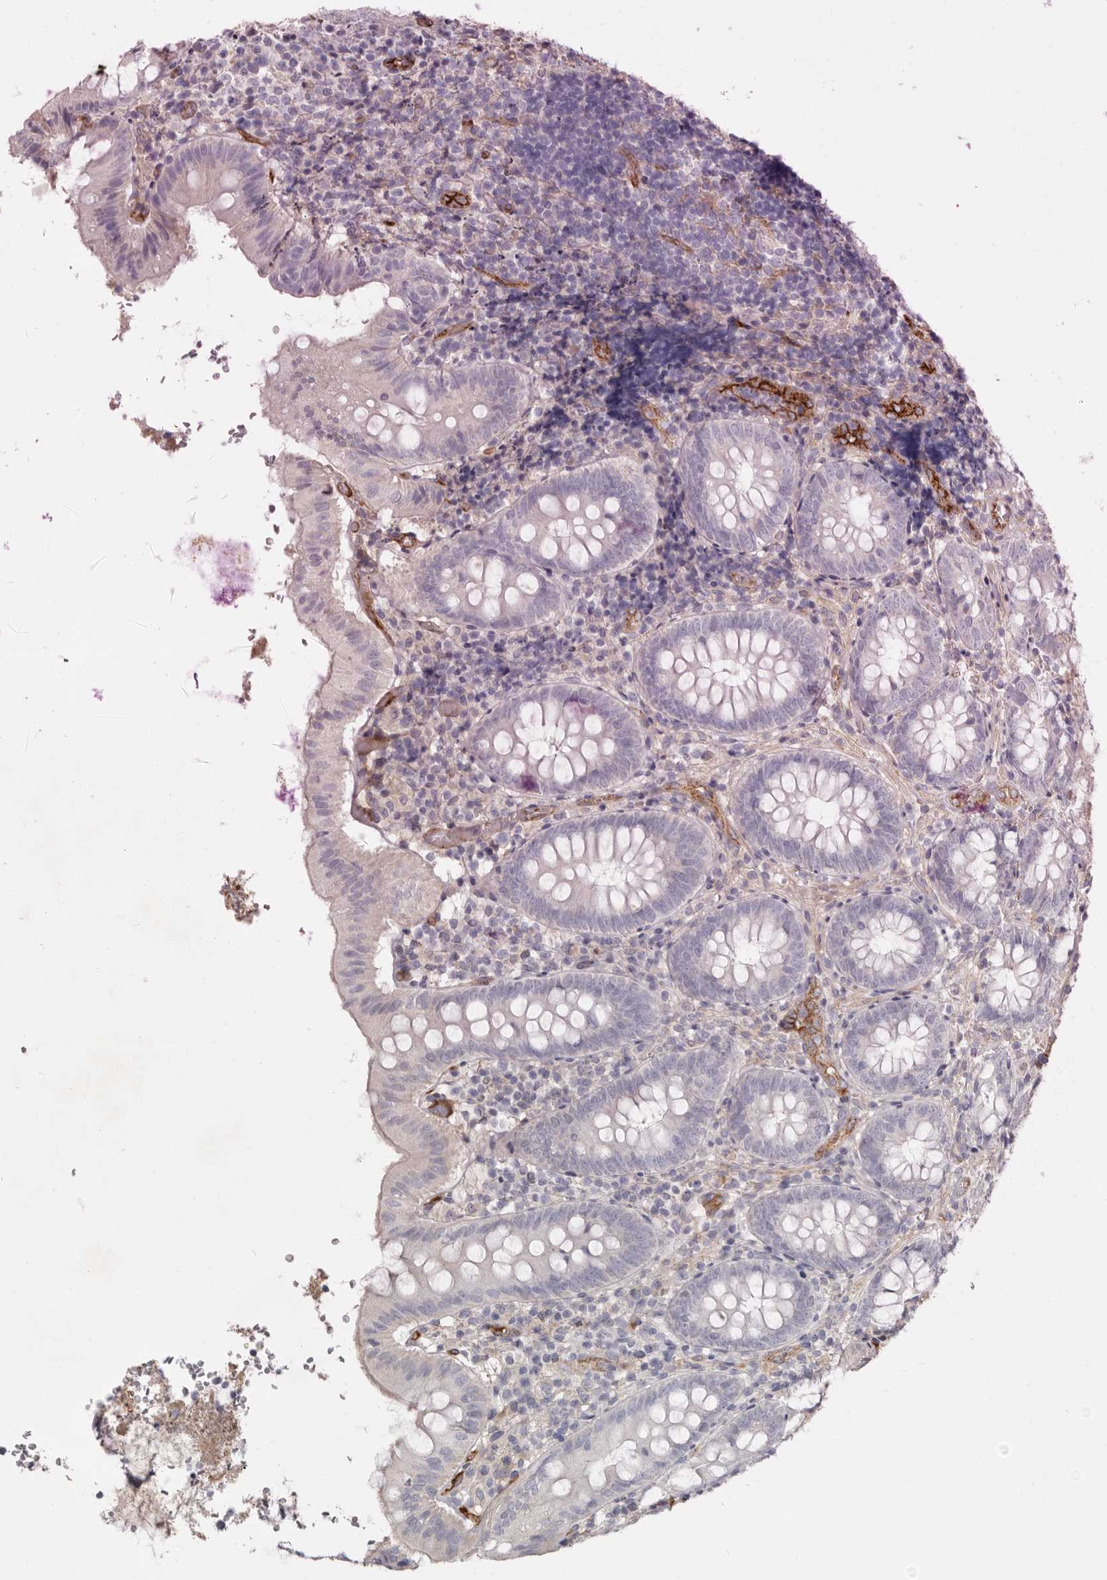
{"staining": {"intensity": "negative", "quantity": "none", "location": "none"}, "tissue": "appendix", "cell_type": "Glandular cells", "image_type": "normal", "snomed": [{"axis": "morphology", "description": "Normal tissue, NOS"}, {"axis": "topography", "description": "Appendix"}], "caption": "The immunohistochemistry micrograph has no significant positivity in glandular cells of appendix. (Immunohistochemistry, brightfield microscopy, high magnification).", "gene": "LRRC66", "patient": {"sex": "male", "age": 8}}